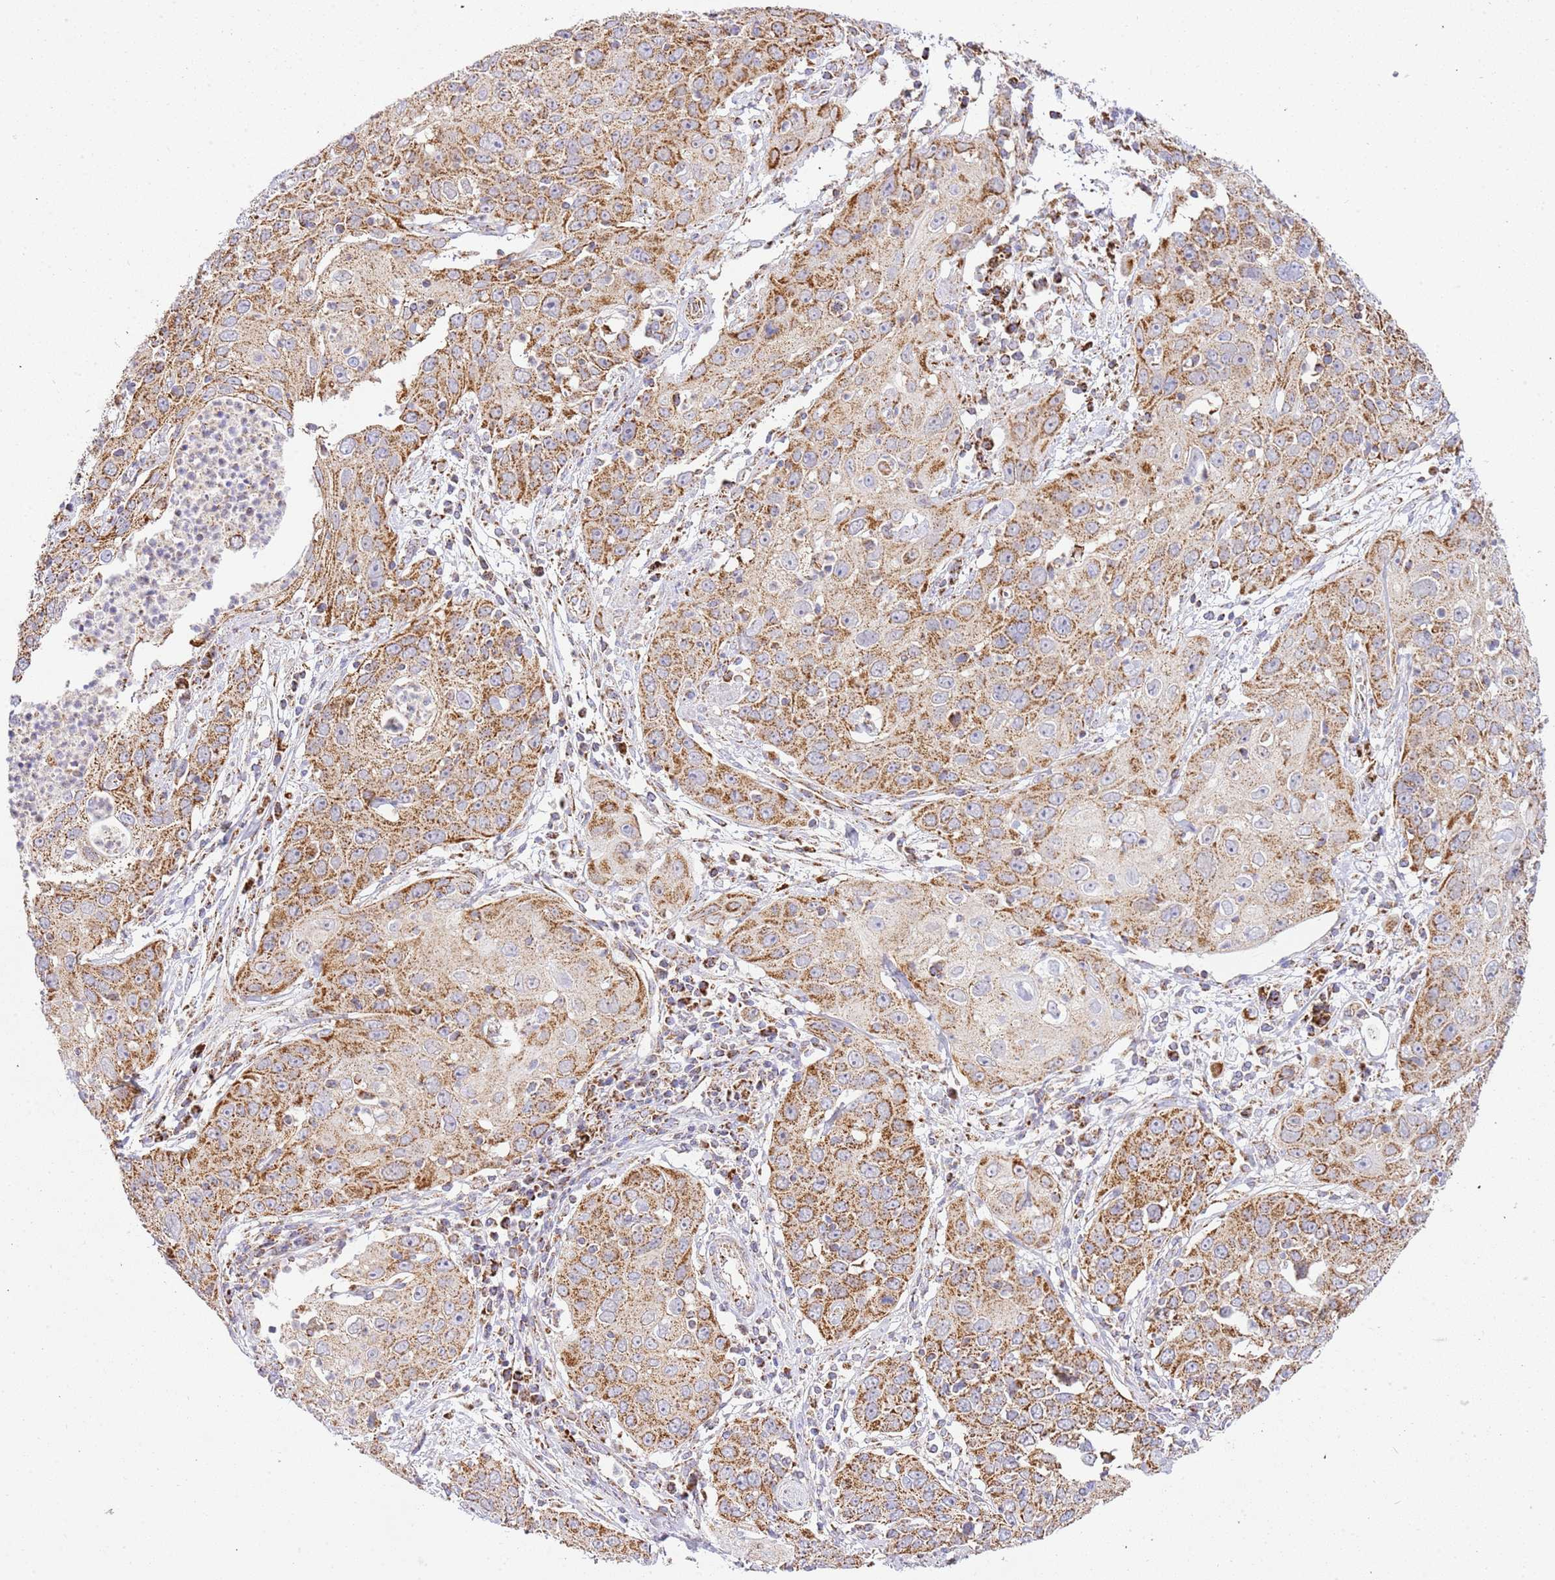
{"staining": {"intensity": "strong", "quantity": ">75%", "location": "cytoplasmic/membranous"}, "tissue": "cervical cancer", "cell_type": "Tumor cells", "image_type": "cancer", "snomed": [{"axis": "morphology", "description": "Squamous cell carcinoma, NOS"}, {"axis": "topography", "description": "Cervix"}], "caption": "Cervical squamous cell carcinoma tissue demonstrates strong cytoplasmic/membranous expression in about >75% of tumor cells", "gene": "ZBTB39", "patient": {"sex": "female", "age": 36}}